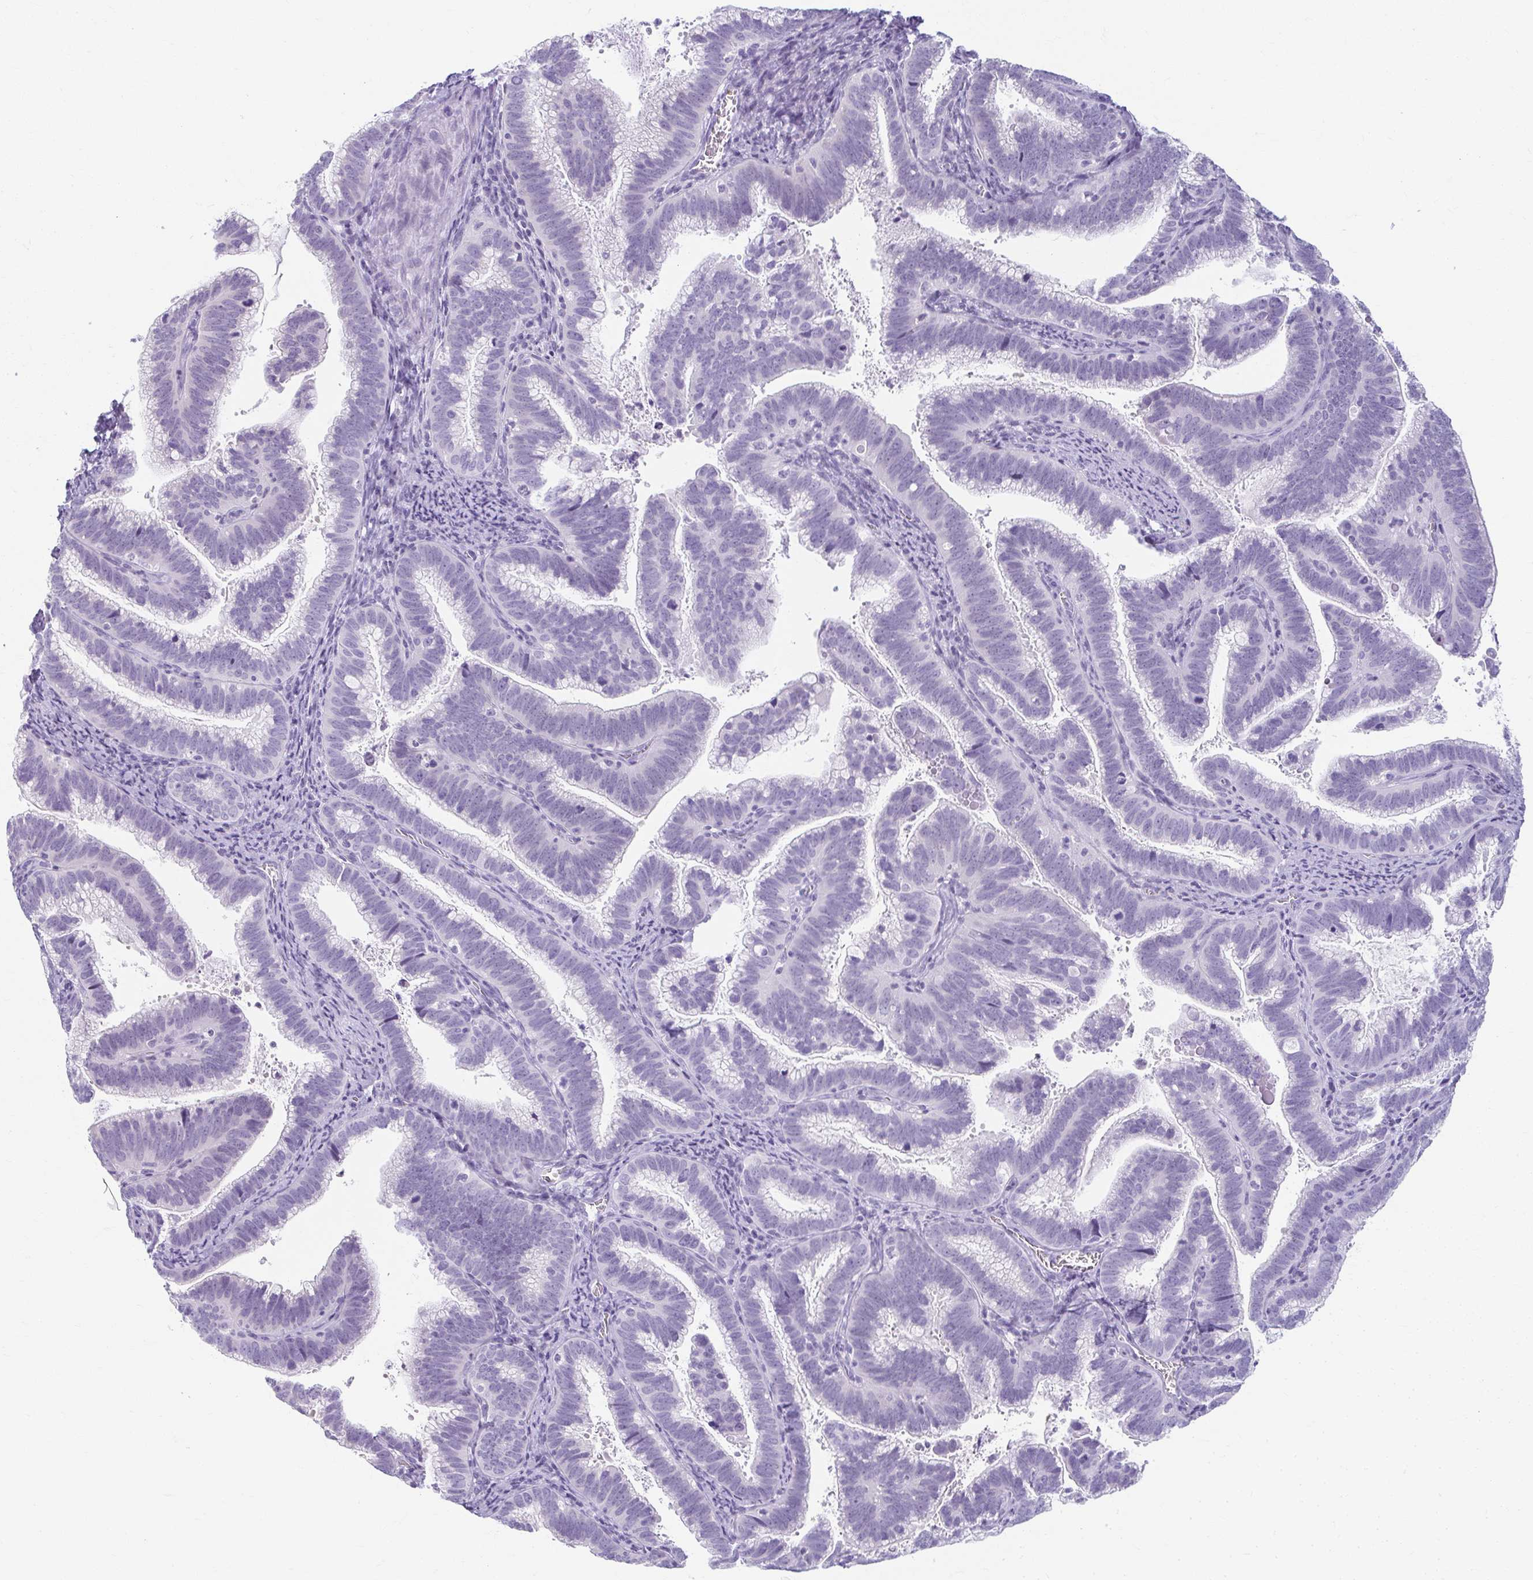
{"staining": {"intensity": "negative", "quantity": "none", "location": "none"}, "tissue": "cervical cancer", "cell_type": "Tumor cells", "image_type": "cancer", "snomed": [{"axis": "morphology", "description": "Adenocarcinoma, NOS"}, {"axis": "topography", "description": "Cervix"}], "caption": "Immunohistochemical staining of human cervical cancer (adenocarcinoma) exhibits no significant staining in tumor cells.", "gene": "MOBP", "patient": {"sex": "female", "age": 61}}